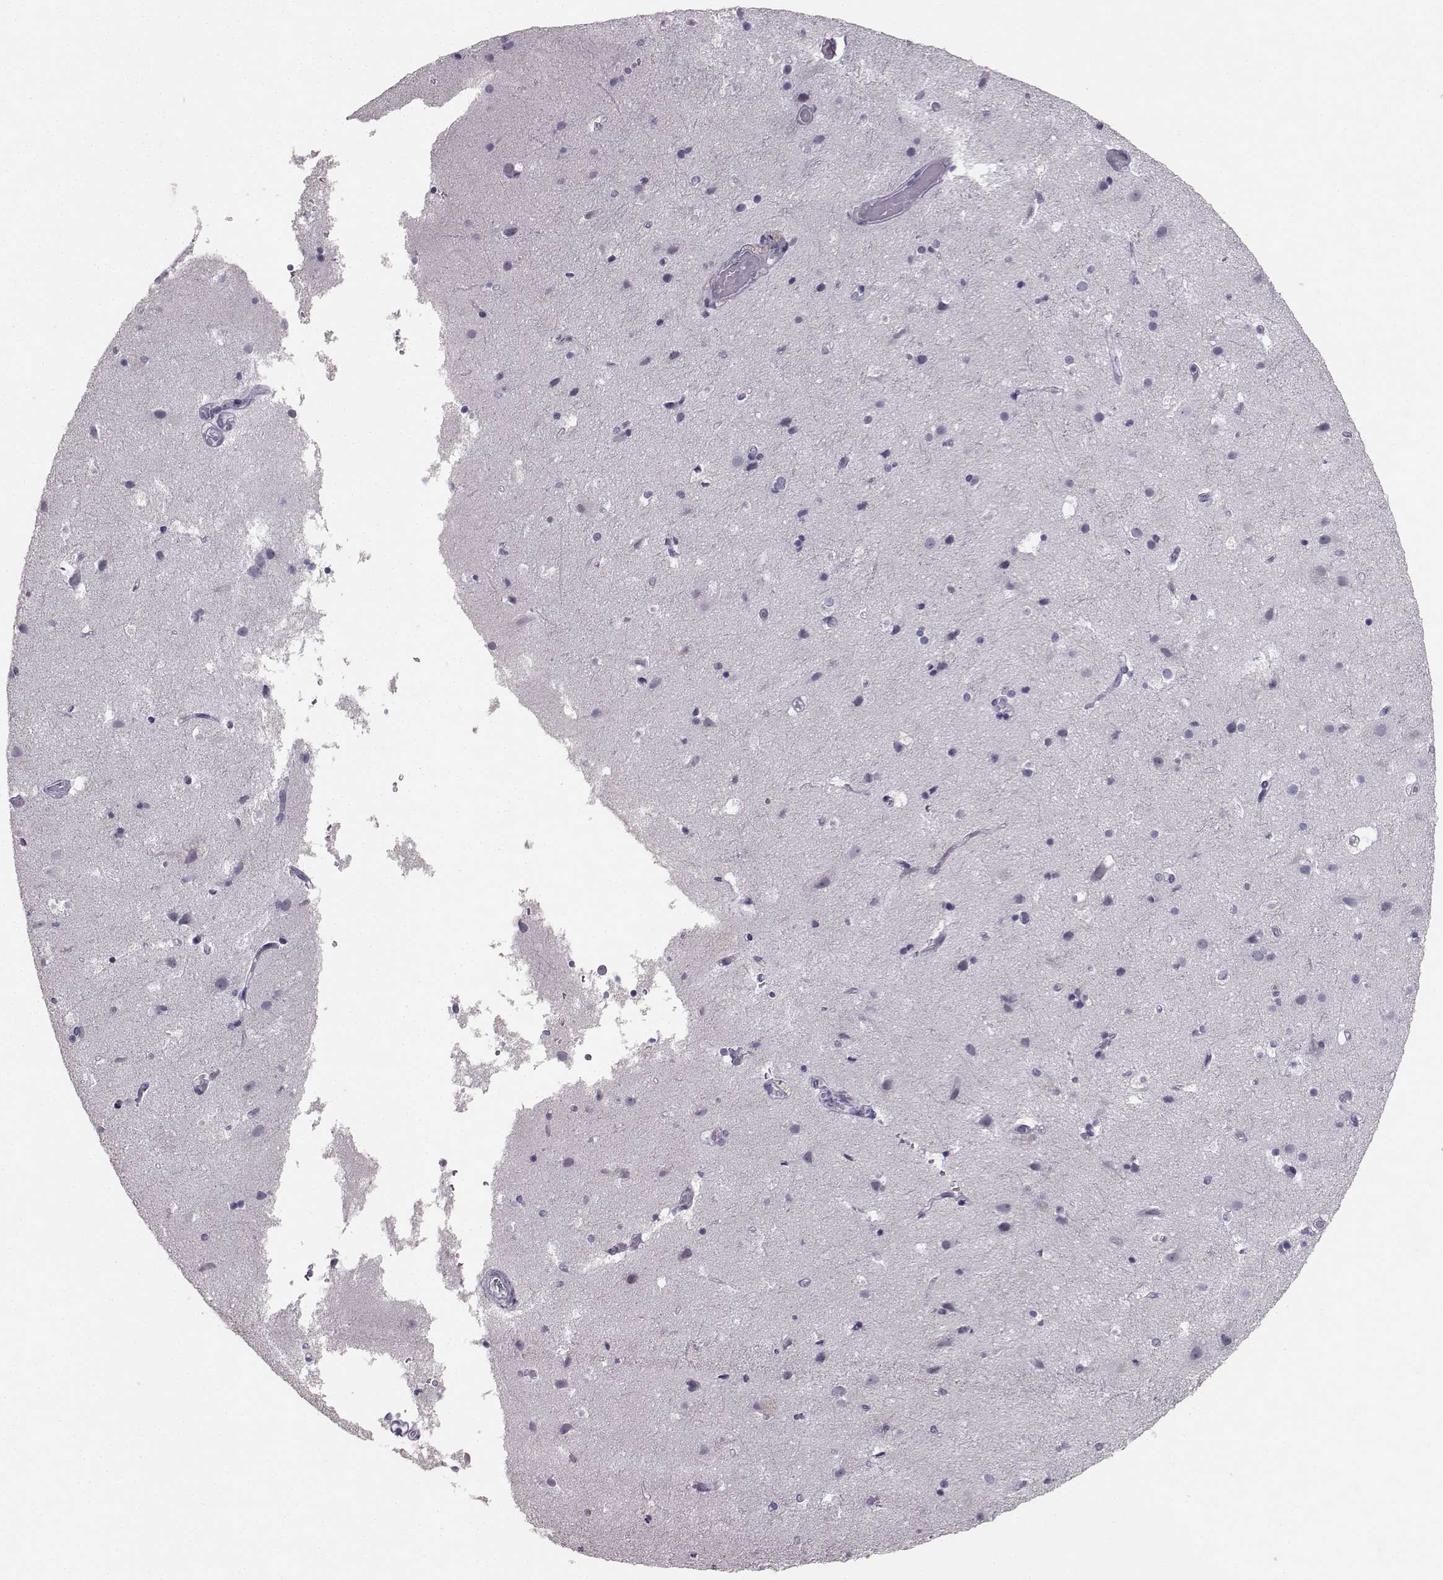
{"staining": {"intensity": "negative", "quantity": "none", "location": "none"}, "tissue": "cerebral cortex", "cell_type": "Endothelial cells", "image_type": "normal", "snomed": [{"axis": "morphology", "description": "Normal tissue, NOS"}, {"axis": "topography", "description": "Cerebral cortex"}], "caption": "This histopathology image is of unremarkable cerebral cortex stained with immunohistochemistry to label a protein in brown with the nuclei are counter-stained blue. There is no expression in endothelial cells.", "gene": "PKP2", "patient": {"sex": "female", "age": 52}}